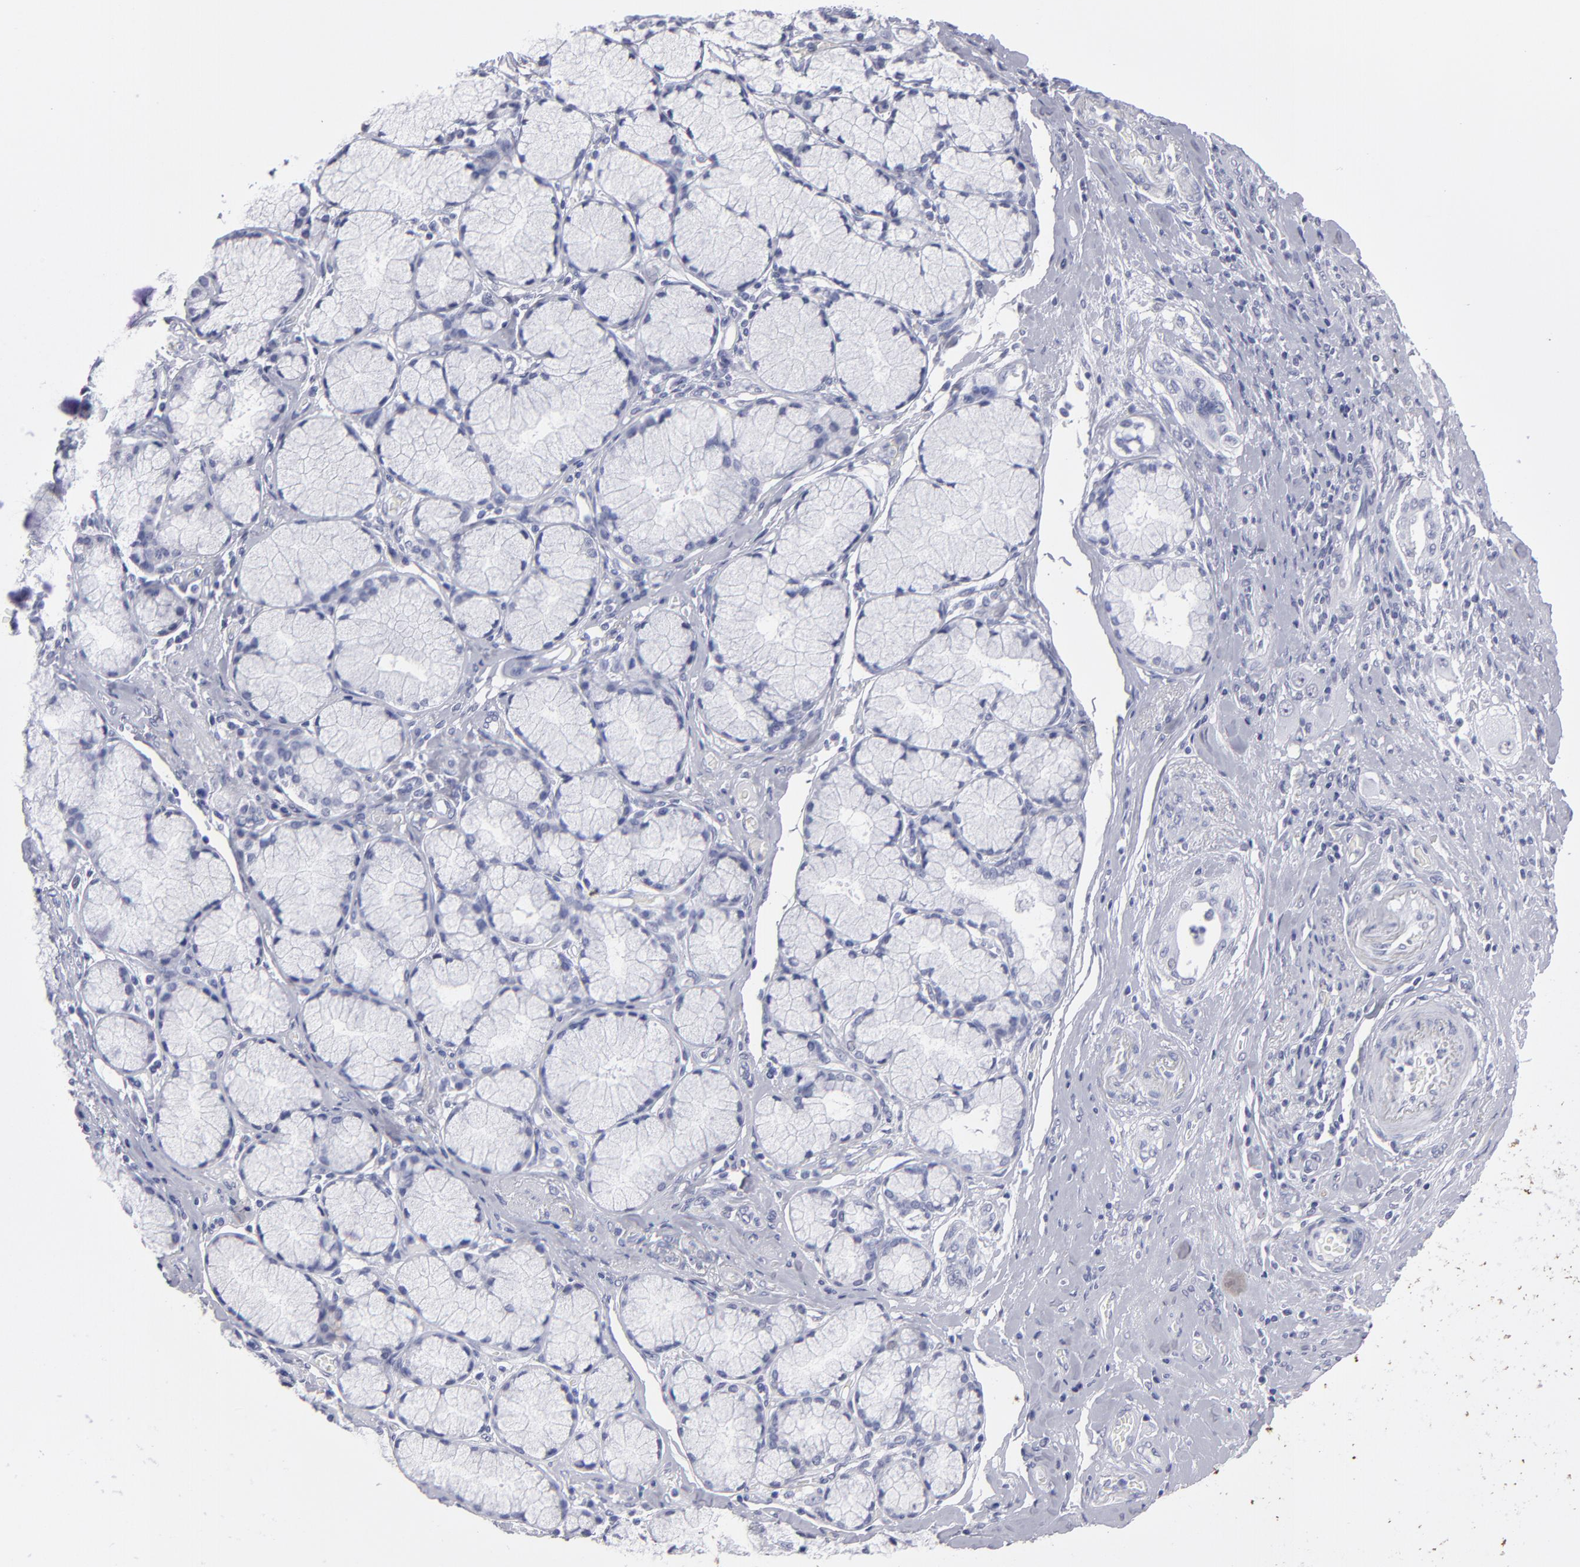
{"staining": {"intensity": "negative", "quantity": "none", "location": "none"}, "tissue": "pancreatic cancer", "cell_type": "Tumor cells", "image_type": "cancer", "snomed": [{"axis": "morphology", "description": "Adenocarcinoma, NOS"}, {"axis": "topography", "description": "Pancreas"}], "caption": "Image shows no protein positivity in tumor cells of pancreatic cancer (adenocarcinoma) tissue.", "gene": "ALDOB", "patient": {"sex": "male", "age": 77}}